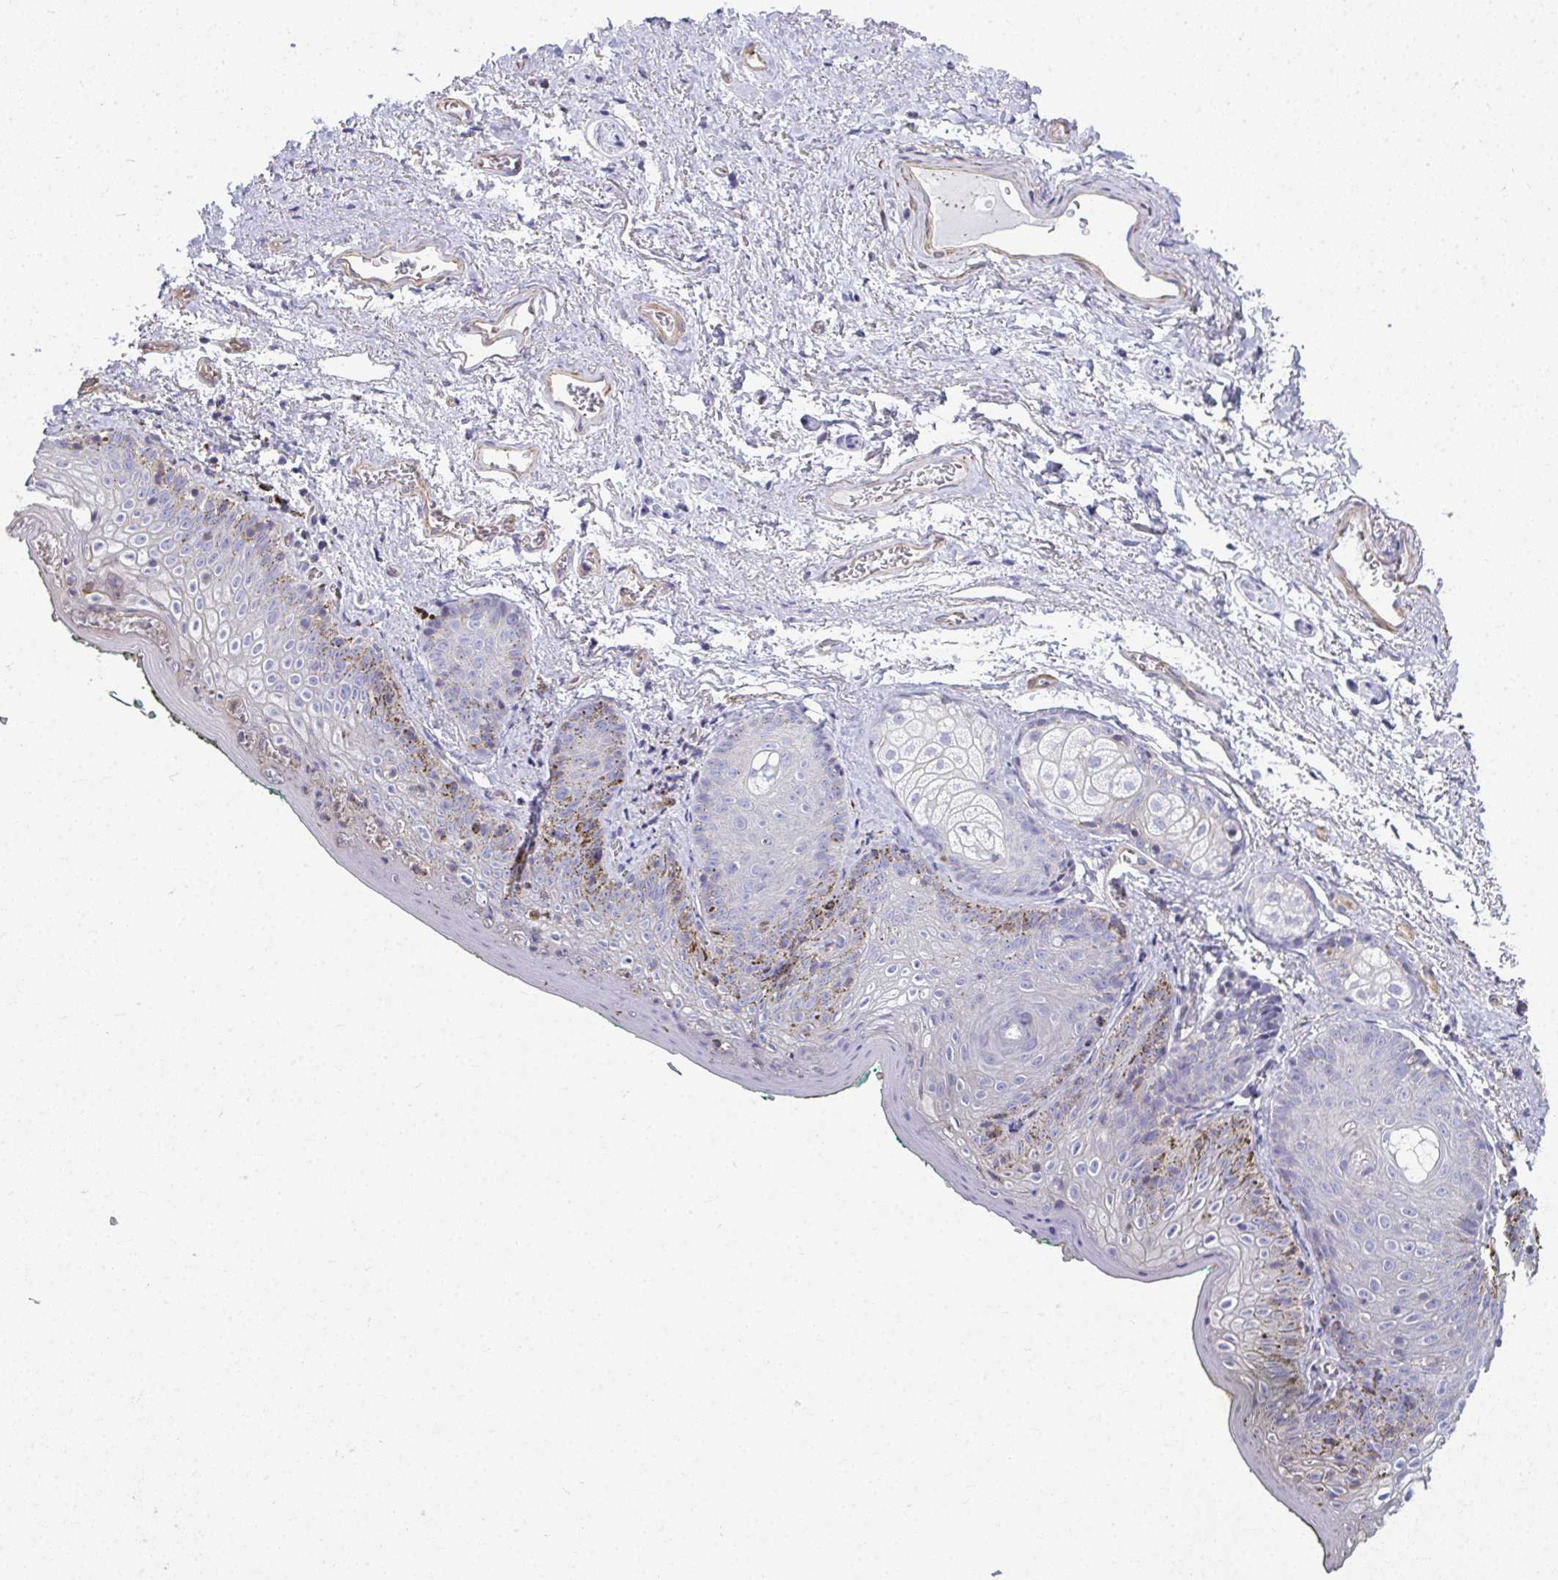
{"staining": {"intensity": "negative", "quantity": "none", "location": "none"}, "tissue": "vagina", "cell_type": "Squamous epithelial cells", "image_type": "normal", "snomed": [{"axis": "morphology", "description": "Normal tissue, NOS"}, {"axis": "topography", "description": "Vulva"}, {"axis": "topography", "description": "Vagina"}, {"axis": "topography", "description": "Peripheral nerve tissue"}], "caption": "Immunohistochemistry of unremarkable human vagina shows no positivity in squamous epithelial cells.", "gene": "MYL1", "patient": {"sex": "female", "age": 66}}